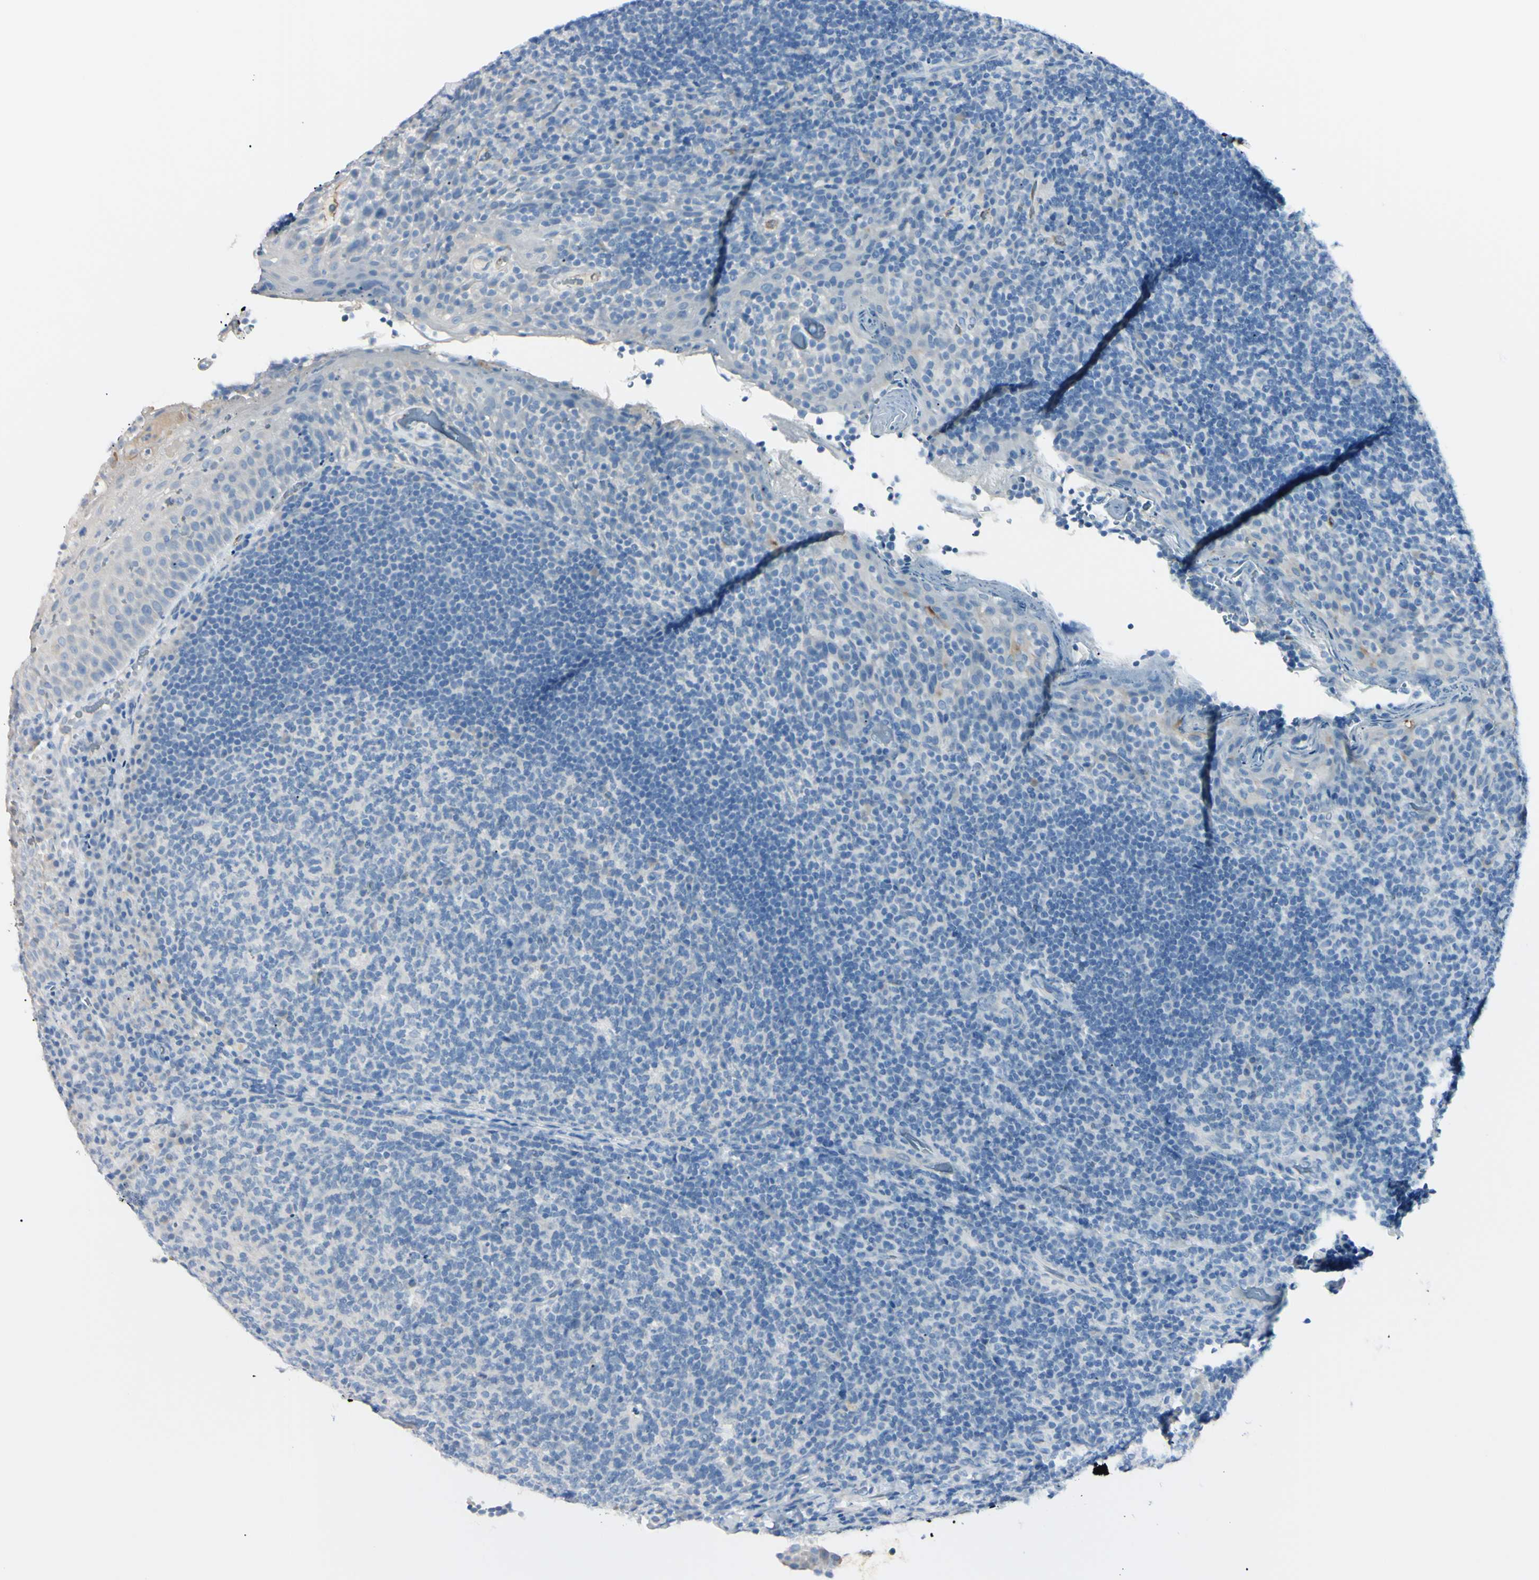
{"staining": {"intensity": "negative", "quantity": "none", "location": "none"}, "tissue": "tonsil", "cell_type": "Germinal center cells", "image_type": "normal", "snomed": [{"axis": "morphology", "description": "Normal tissue, NOS"}, {"axis": "topography", "description": "Tonsil"}], "caption": "Germinal center cells are negative for protein expression in normal human tonsil. (Brightfield microscopy of DAB IHC at high magnification).", "gene": "FOLH1", "patient": {"sex": "male", "age": 17}}